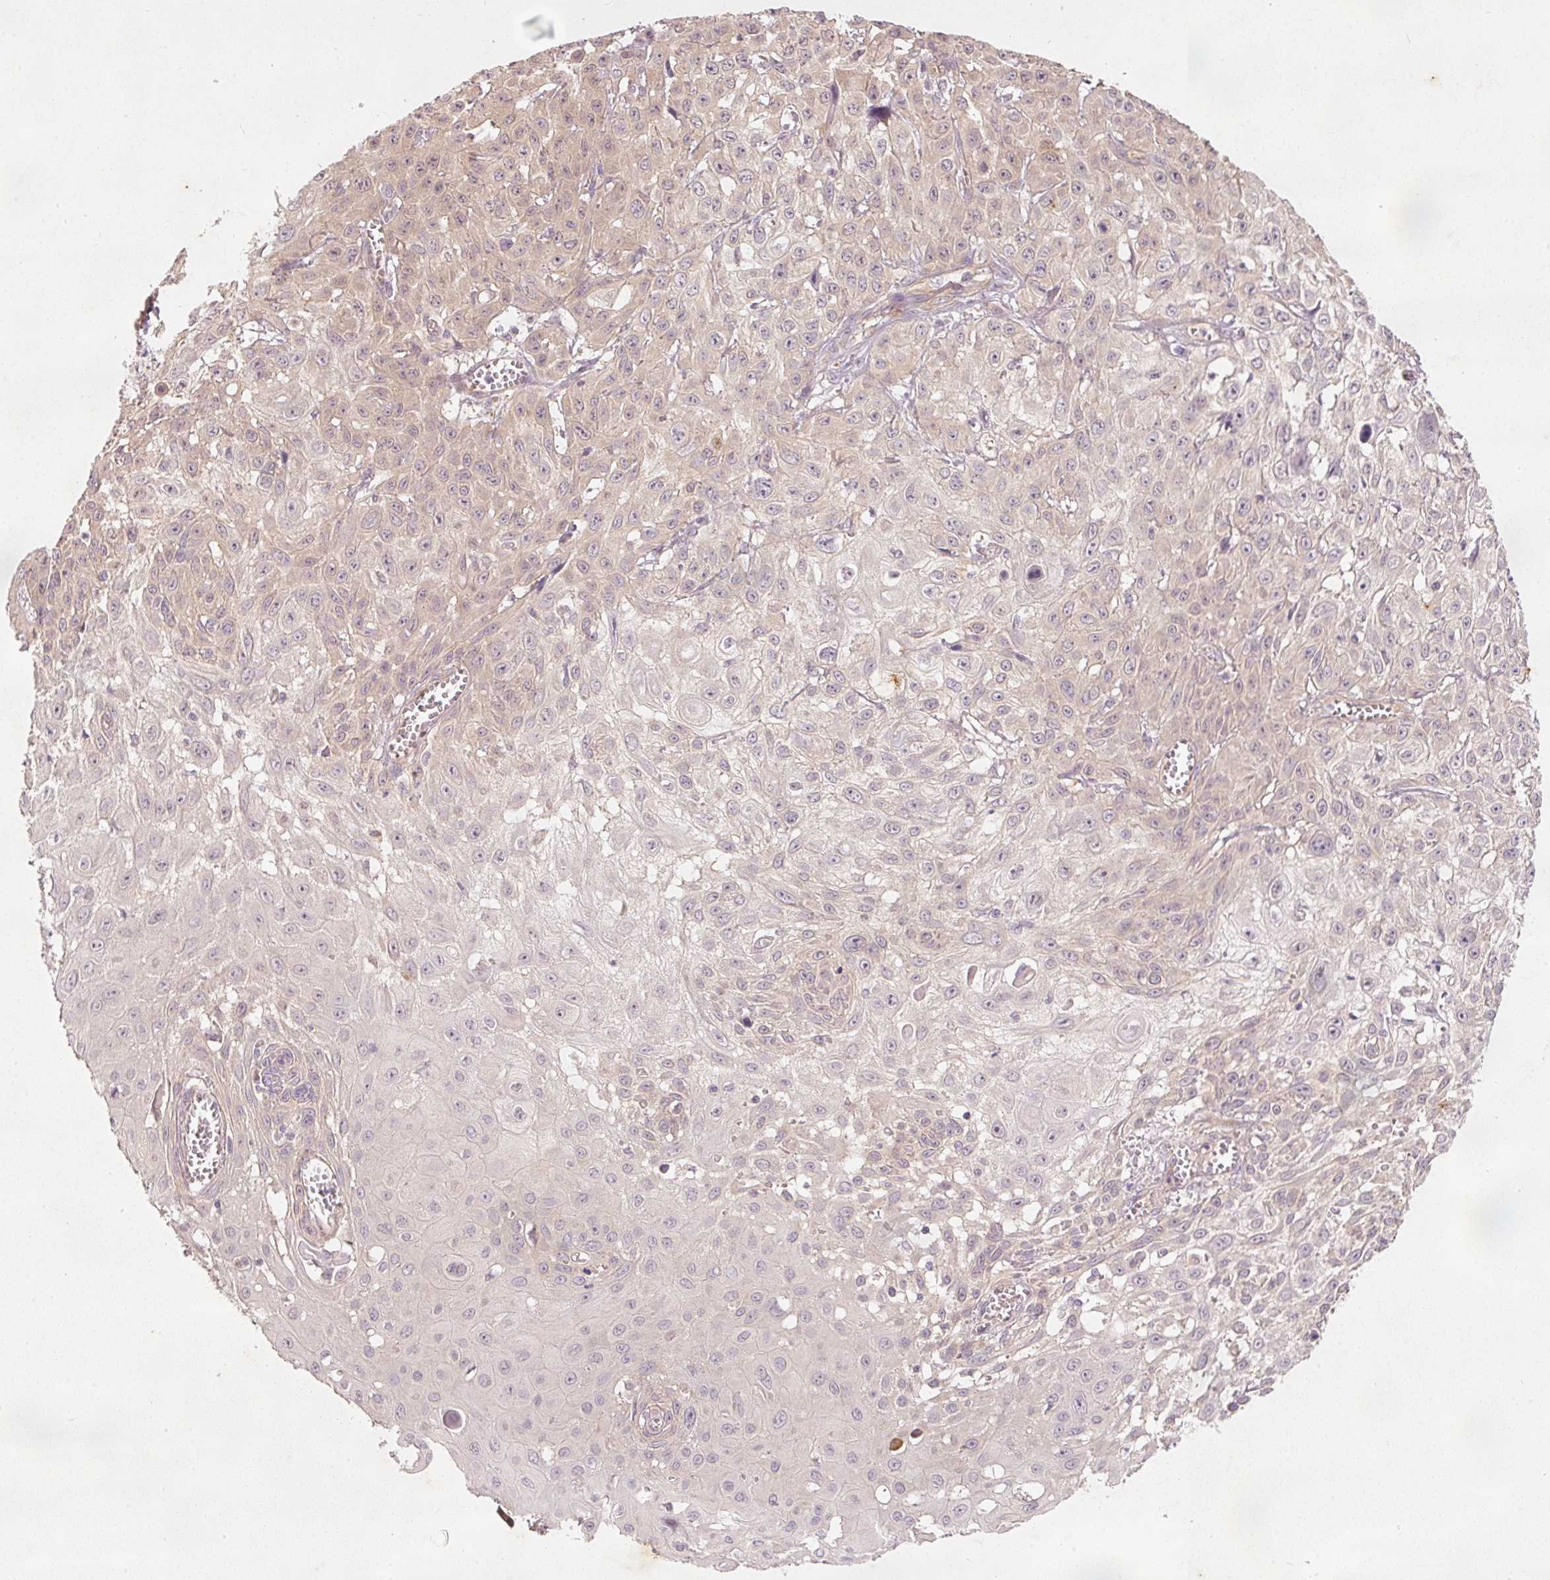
{"staining": {"intensity": "weak", "quantity": "<25%", "location": "cytoplasmic/membranous"}, "tissue": "skin cancer", "cell_type": "Tumor cells", "image_type": "cancer", "snomed": [{"axis": "morphology", "description": "Squamous cell carcinoma, NOS"}, {"axis": "topography", "description": "Skin"}, {"axis": "topography", "description": "Vulva"}], "caption": "Immunohistochemistry of skin cancer (squamous cell carcinoma) demonstrates no positivity in tumor cells.", "gene": "RGL2", "patient": {"sex": "female", "age": 71}}